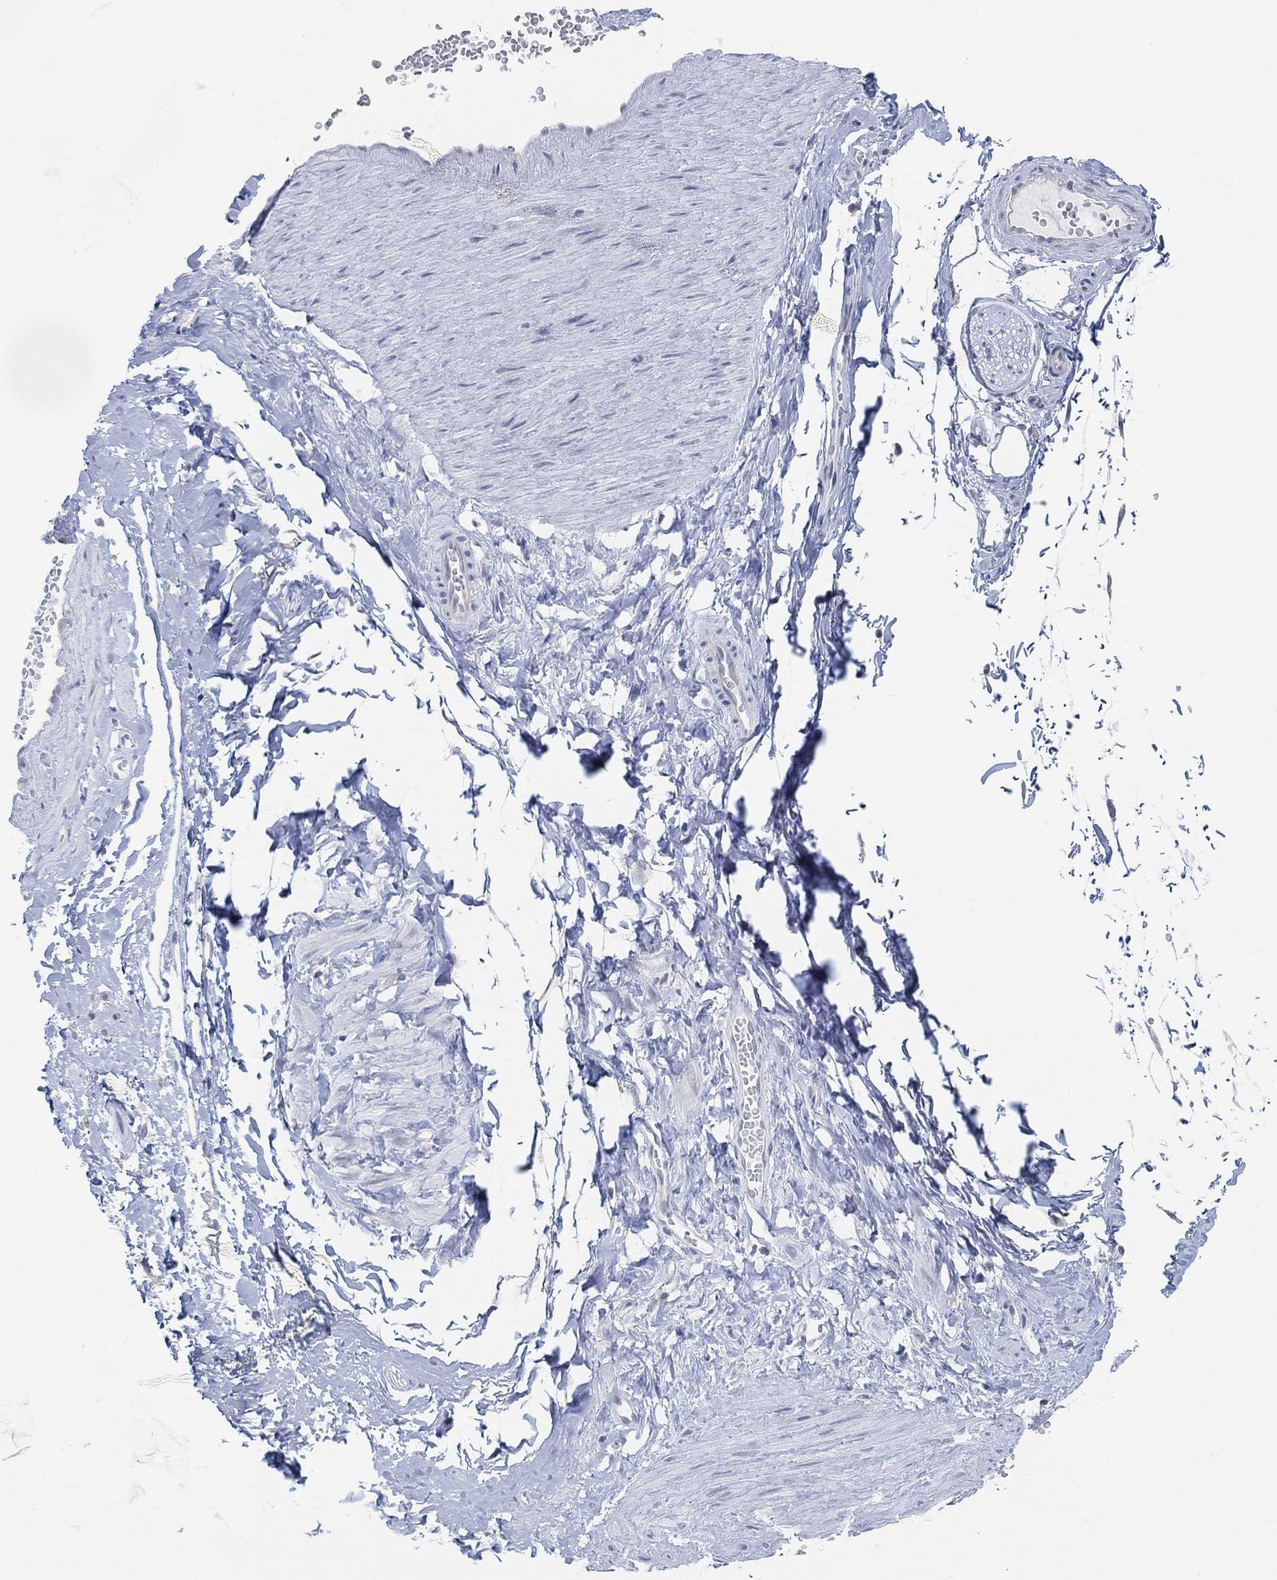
{"staining": {"intensity": "negative", "quantity": "none", "location": "none"}, "tissue": "adipose tissue", "cell_type": "Adipocytes", "image_type": "normal", "snomed": [{"axis": "morphology", "description": "Normal tissue, NOS"}, {"axis": "topography", "description": "Smooth muscle"}, {"axis": "topography", "description": "Peripheral nerve tissue"}], "caption": "DAB immunohistochemical staining of normal human adipose tissue exhibits no significant expression in adipocytes.", "gene": "MUC1", "patient": {"sex": "male", "age": 22}}